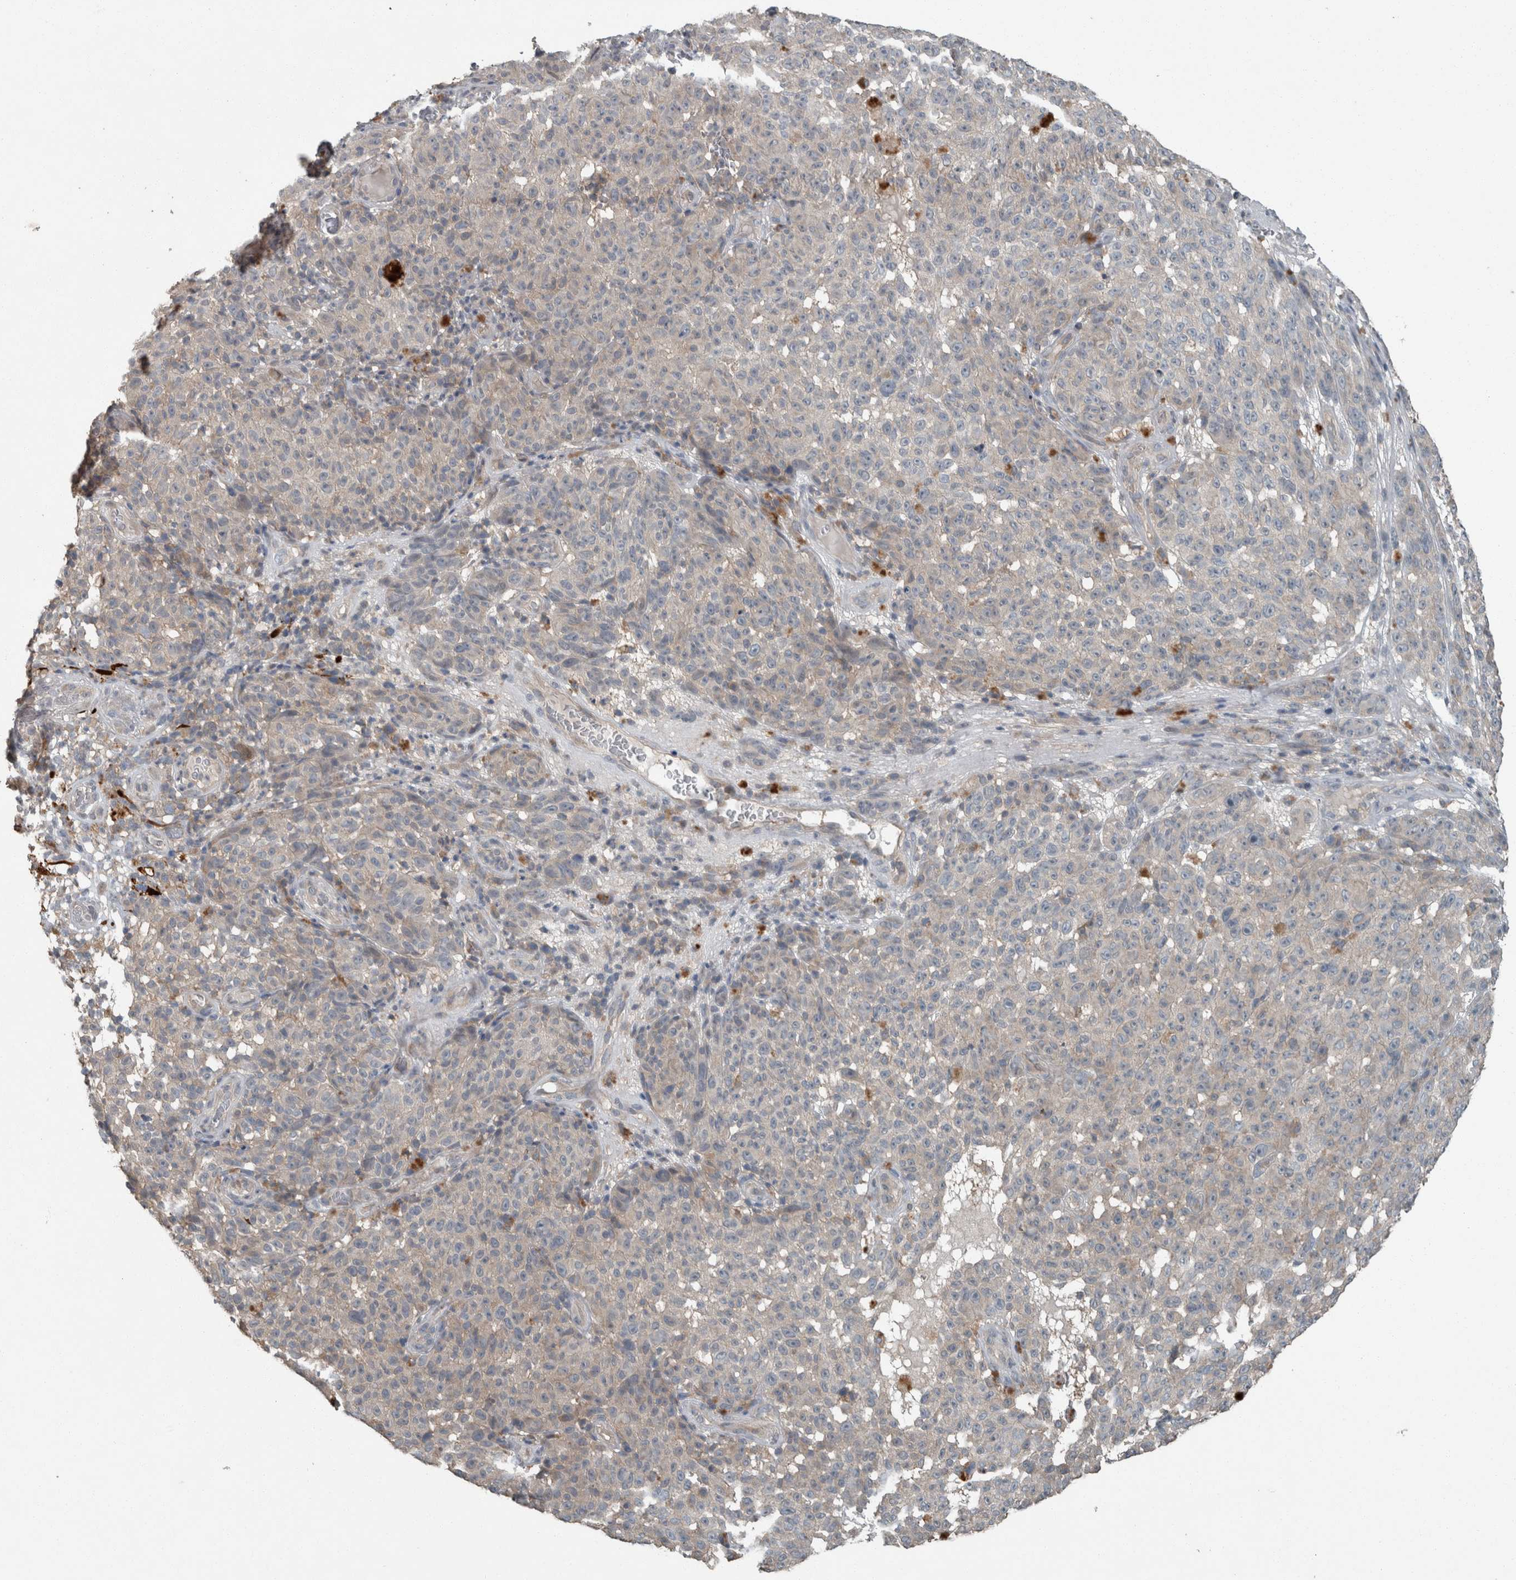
{"staining": {"intensity": "weak", "quantity": "<25%", "location": "cytoplasmic/membranous"}, "tissue": "melanoma", "cell_type": "Tumor cells", "image_type": "cancer", "snomed": [{"axis": "morphology", "description": "Malignant melanoma, NOS"}, {"axis": "topography", "description": "Skin"}], "caption": "Tumor cells are negative for protein expression in human melanoma. (Brightfield microscopy of DAB immunohistochemistry (IHC) at high magnification).", "gene": "KNTC1", "patient": {"sex": "female", "age": 82}}